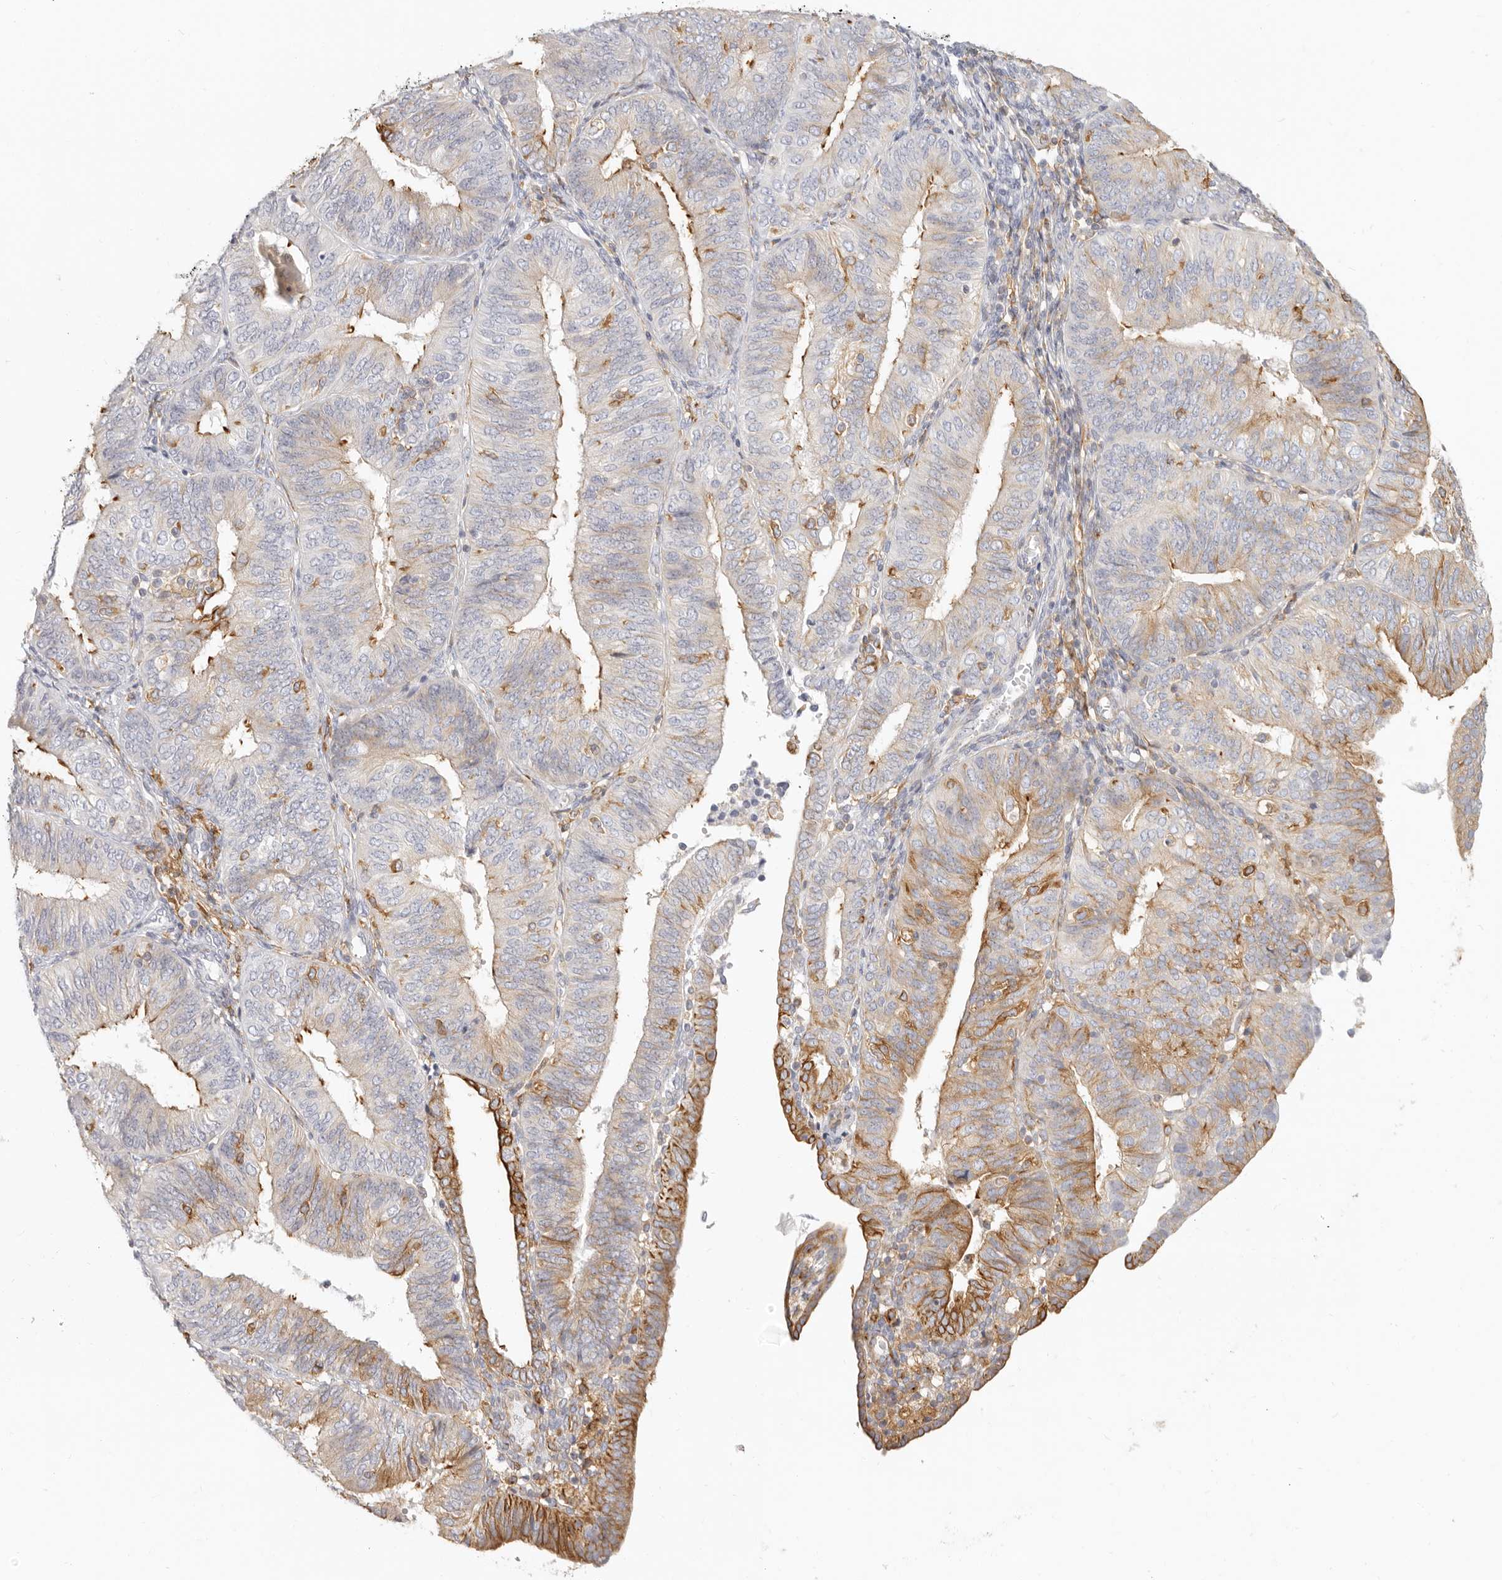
{"staining": {"intensity": "moderate", "quantity": "25%-75%", "location": "cytoplasmic/membranous"}, "tissue": "endometrial cancer", "cell_type": "Tumor cells", "image_type": "cancer", "snomed": [{"axis": "morphology", "description": "Adenocarcinoma, NOS"}, {"axis": "topography", "description": "Endometrium"}], "caption": "There is medium levels of moderate cytoplasmic/membranous positivity in tumor cells of endometrial cancer, as demonstrated by immunohistochemical staining (brown color).", "gene": "NIBAN1", "patient": {"sex": "female", "age": 58}}